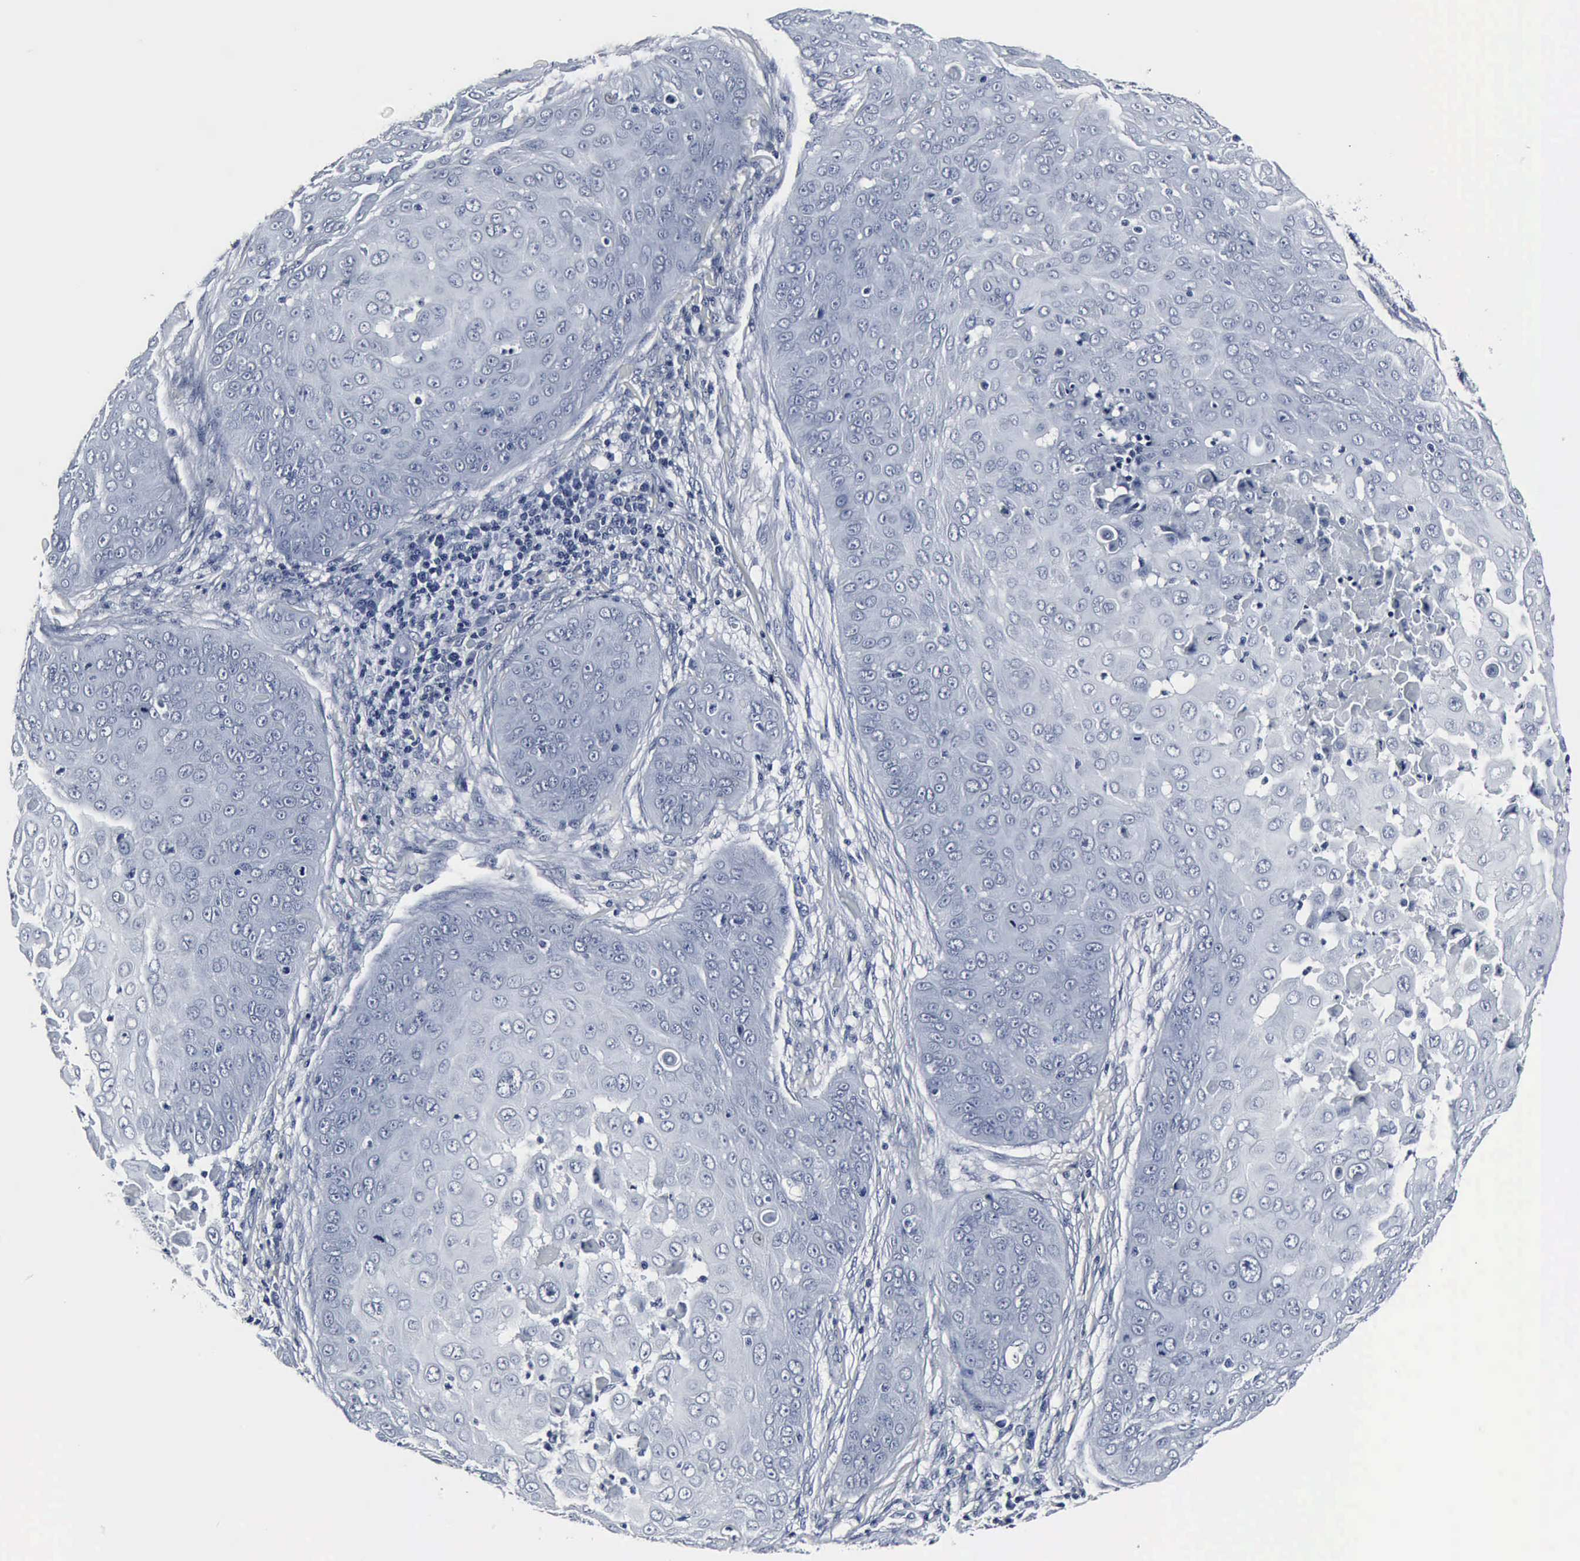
{"staining": {"intensity": "negative", "quantity": "none", "location": "none"}, "tissue": "skin cancer", "cell_type": "Tumor cells", "image_type": "cancer", "snomed": [{"axis": "morphology", "description": "Squamous cell carcinoma, NOS"}, {"axis": "topography", "description": "Skin"}], "caption": "An image of squamous cell carcinoma (skin) stained for a protein reveals no brown staining in tumor cells. Nuclei are stained in blue.", "gene": "SNAP25", "patient": {"sex": "male", "age": 82}}